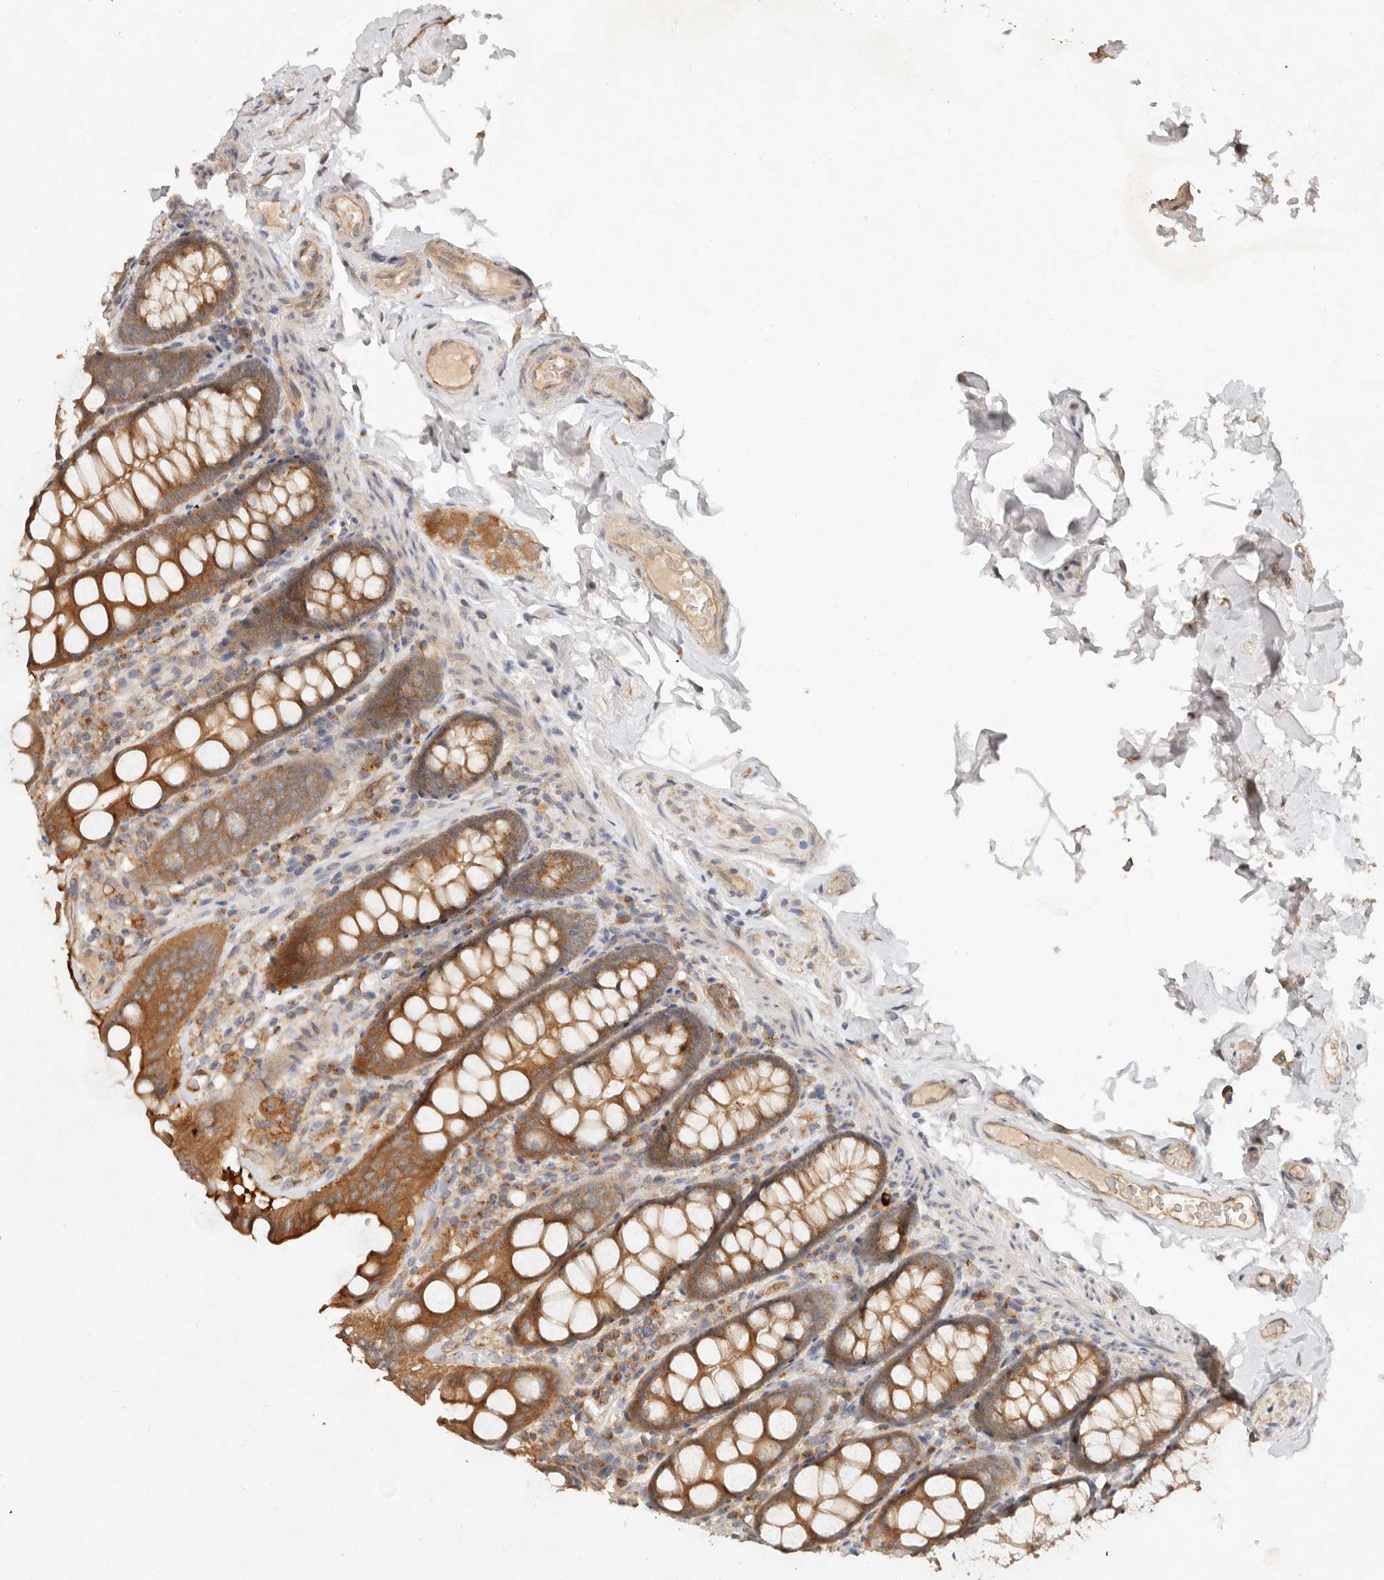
{"staining": {"intensity": "moderate", "quantity": ">75%", "location": "cytoplasmic/membranous"}, "tissue": "colon", "cell_type": "Endothelial cells", "image_type": "normal", "snomed": [{"axis": "morphology", "description": "Normal tissue, NOS"}, {"axis": "topography", "description": "Colon"}, {"axis": "topography", "description": "Peripheral nerve tissue"}], "caption": "The image shows a brown stain indicating the presence of a protein in the cytoplasmic/membranous of endothelial cells in colon.", "gene": "HECTD3", "patient": {"sex": "female", "age": 61}}